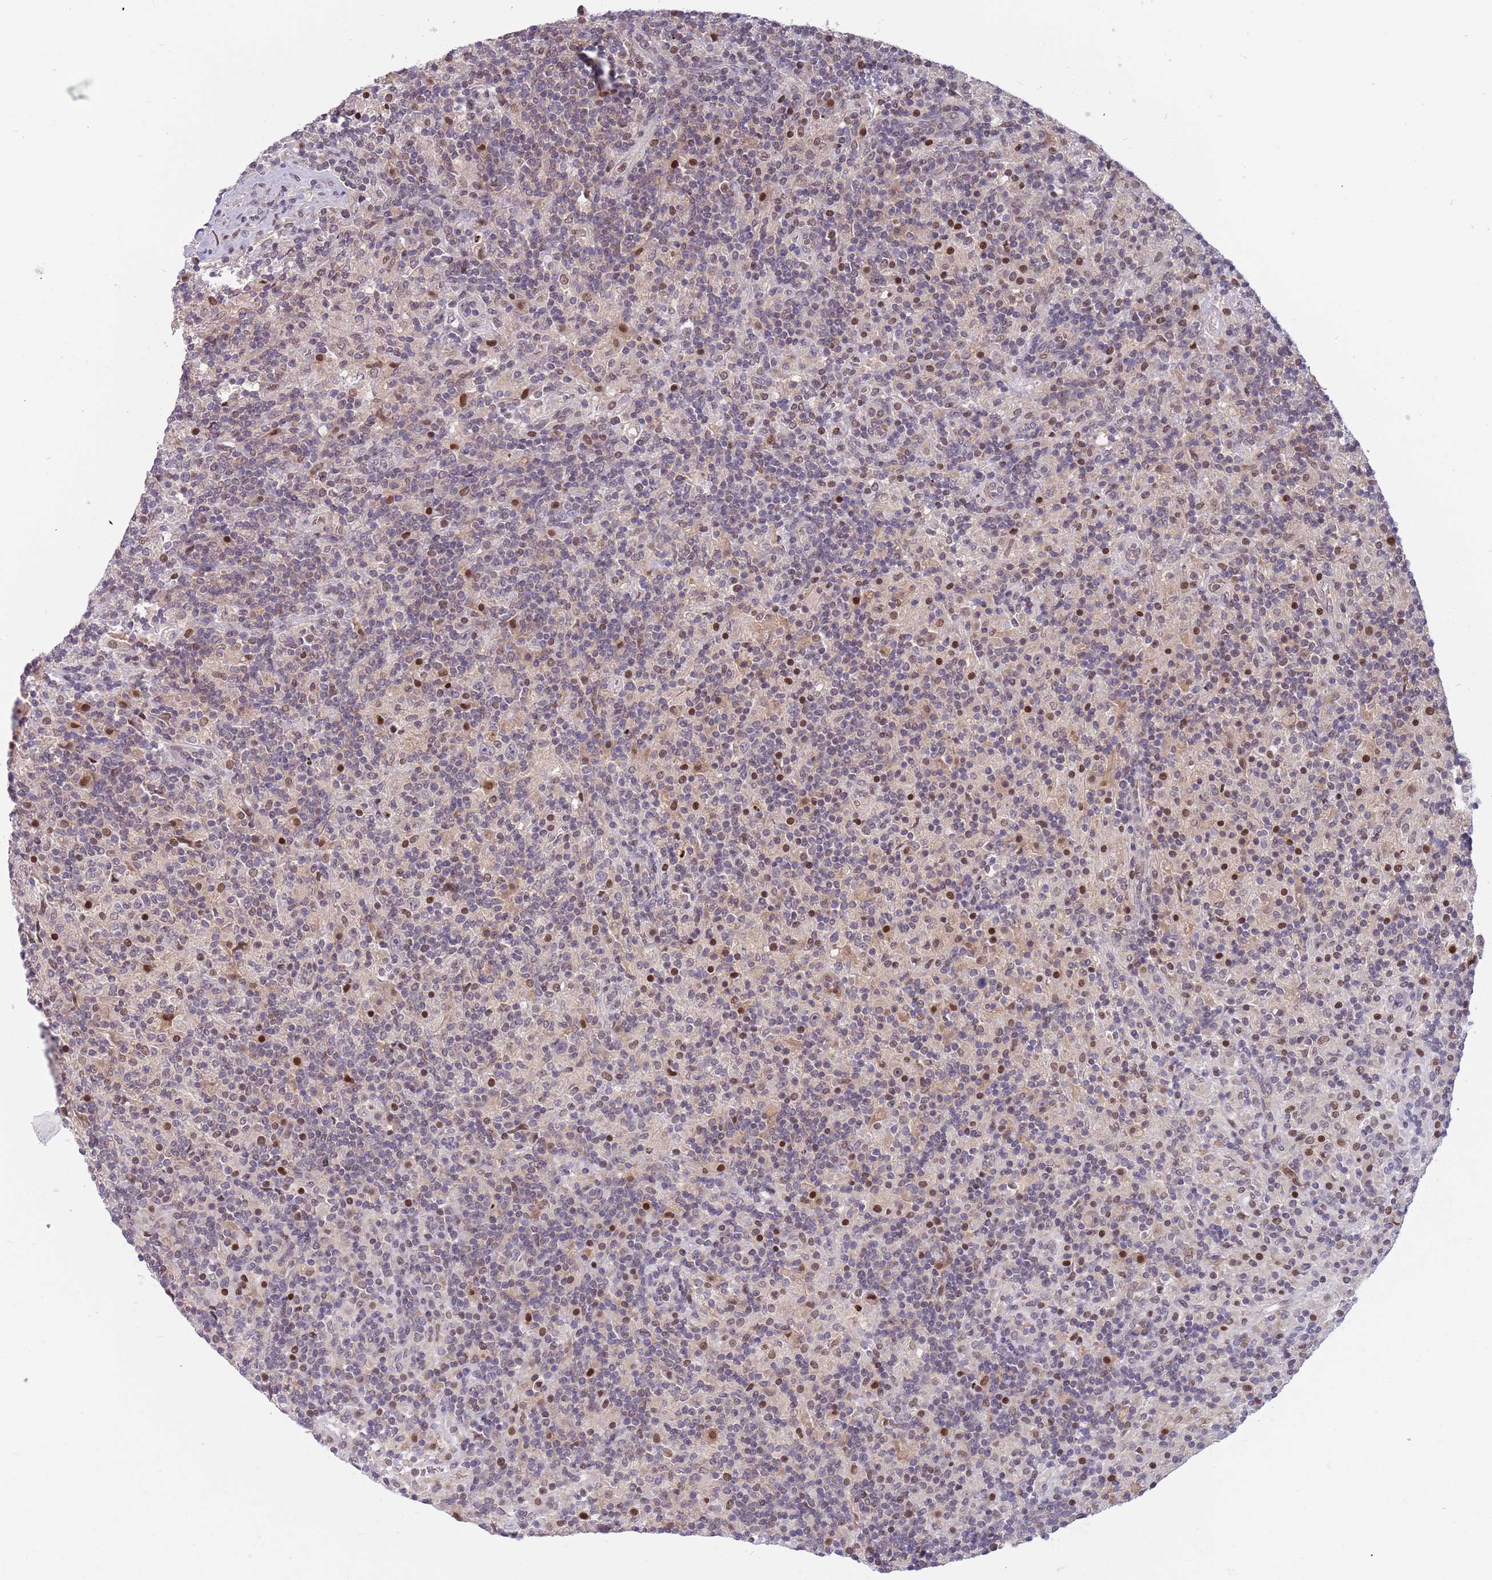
{"staining": {"intensity": "negative", "quantity": "none", "location": "none"}, "tissue": "lymphoma", "cell_type": "Tumor cells", "image_type": "cancer", "snomed": [{"axis": "morphology", "description": "Hodgkin's disease, NOS"}, {"axis": "topography", "description": "Lymph node"}], "caption": "Human lymphoma stained for a protein using immunohistochemistry (IHC) exhibits no staining in tumor cells.", "gene": "ARHGEF5", "patient": {"sex": "male", "age": 70}}